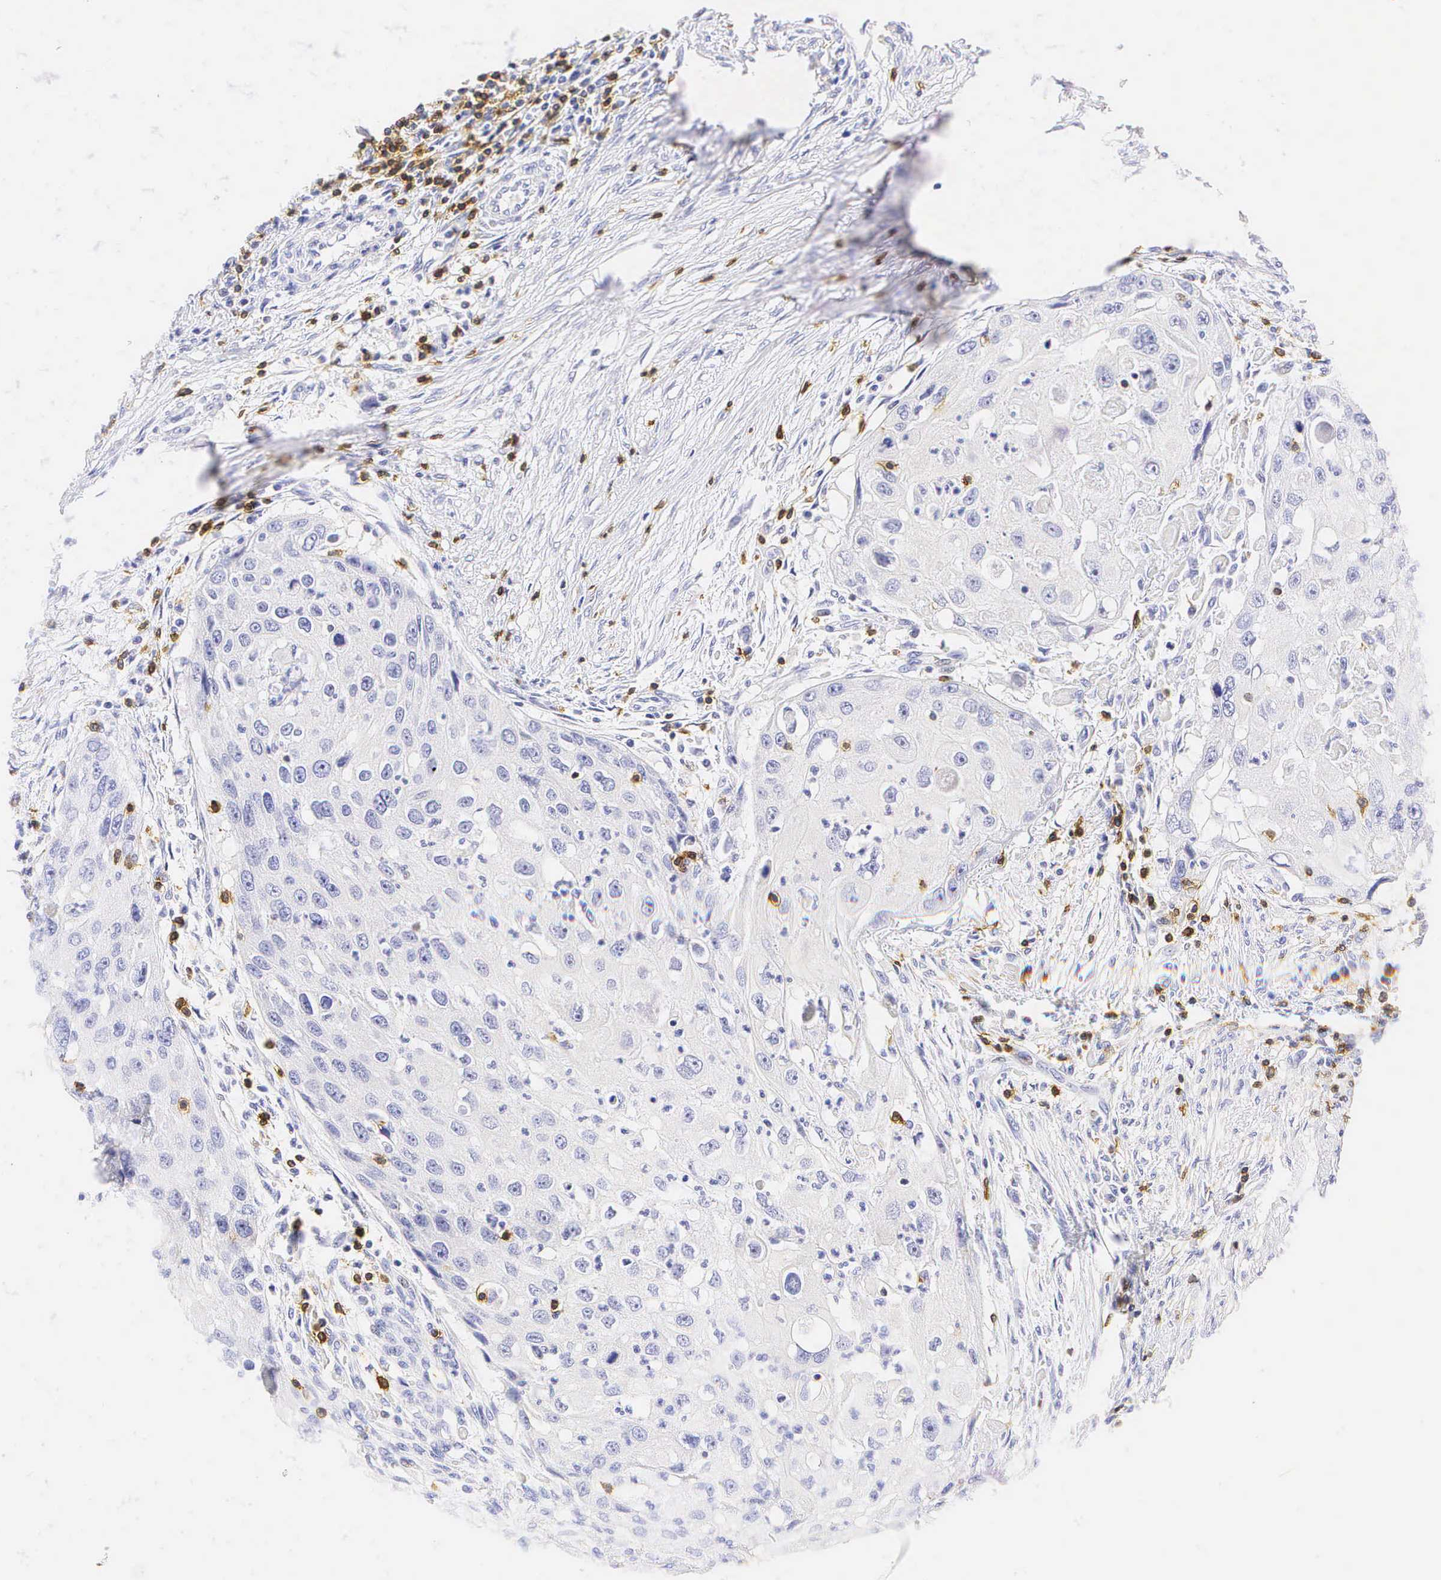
{"staining": {"intensity": "negative", "quantity": "none", "location": "none"}, "tissue": "head and neck cancer", "cell_type": "Tumor cells", "image_type": "cancer", "snomed": [{"axis": "morphology", "description": "Squamous cell carcinoma, NOS"}, {"axis": "topography", "description": "Head-Neck"}], "caption": "A micrograph of human head and neck cancer (squamous cell carcinoma) is negative for staining in tumor cells. The staining was performed using DAB (3,3'-diaminobenzidine) to visualize the protein expression in brown, while the nuclei were stained in blue with hematoxylin (Magnification: 20x).", "gene": "CD3E", "patient": {"sex": "male", "age": 64}}